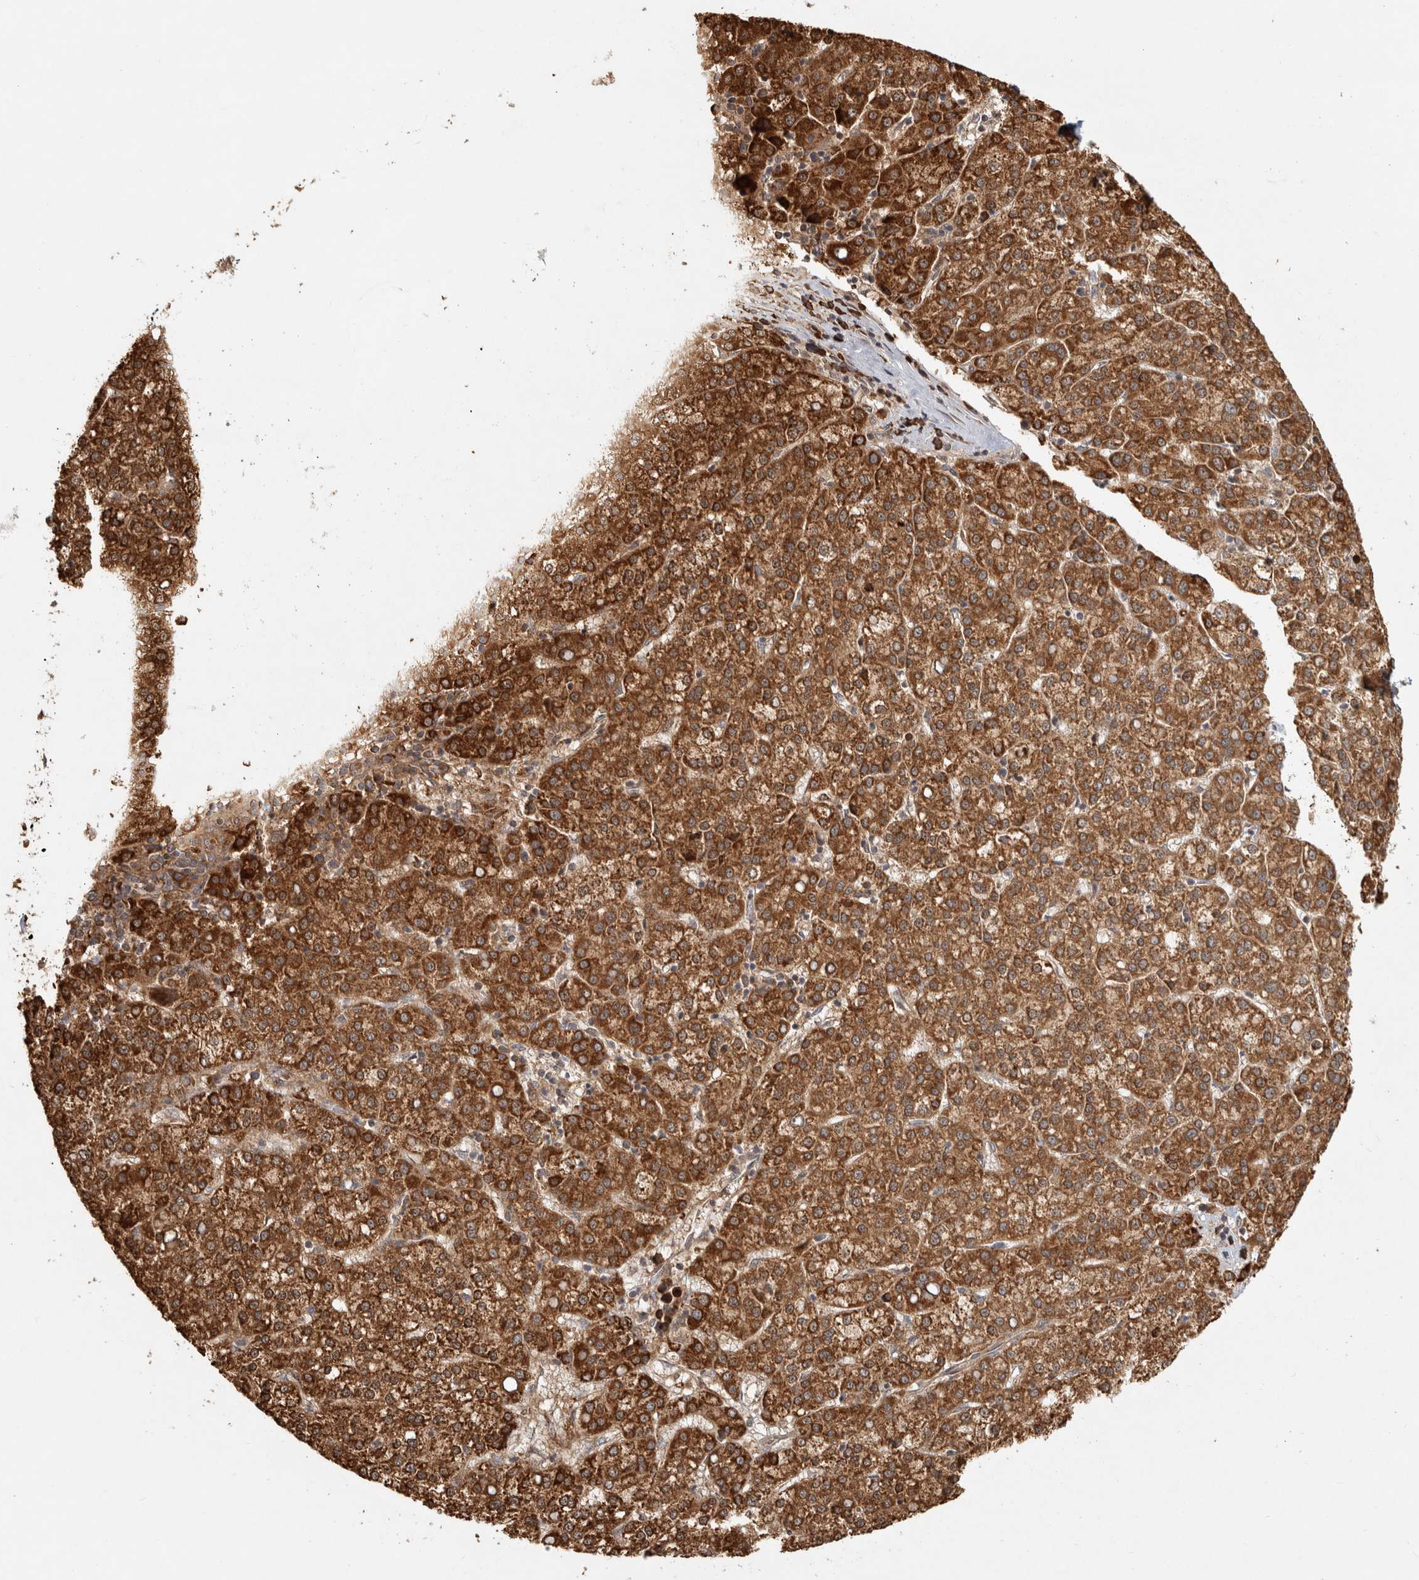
{"staining": {"intensity": "strong", "quantity": ">75%", "location": "cytoplasmic/membranous"}, "tissue": "liver cancer", "cell_type": "Tumor cells", "image_type": "cancer", "snomed": [{"axis": "morphology", "description": "Carcinoma, Hepatocellular, NOS"}, {"axis": "topography", "description": "Liver"}], "caption": "High-magnification brightfield microscopy of liver cancer (hepatocellular carcinoma) stained with DAB (brown) and counterstained with hematoxylin (blue). tumor cells exhibit strong cytoplasmic/membranous positivity is present in about>75% of cells.", "gene": "CAMSAP2", "patient": {"sex": "female", "age": 58}}